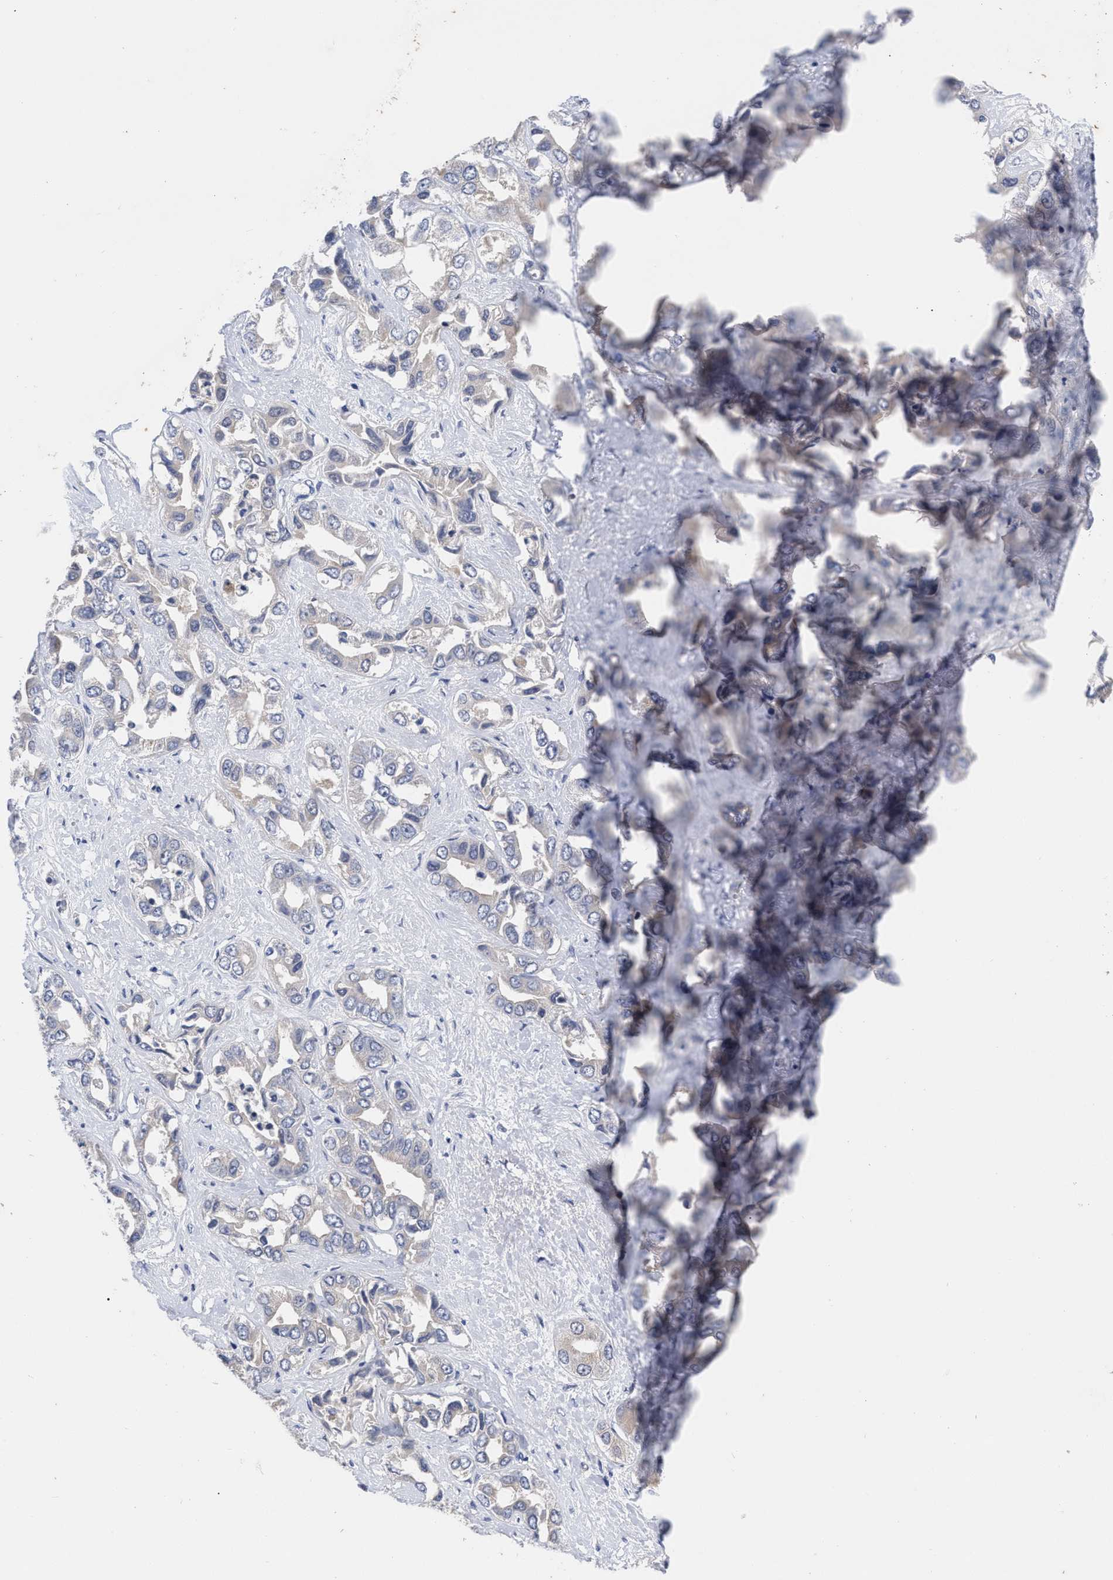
{"staining": {"intensity": "negative", "quantity": "none", "location": "none"}, "tissue": "liver cancer", "cell_type": "Tumor cells", "image_type": "cancer", "snomed": [{"axis": "morphology", "description": "Cholangiocarcinoma"}, {"axis": "topography", "description": "Liver"}], "caption": "DAB (3,3'-diaminobenzidine) immunohistochemical staining of liver cholangiocarcinoma exhibits no significant staining in tumor cells.", "gene": "CCN5", "patient": {"sex": "female", "age": 52}}